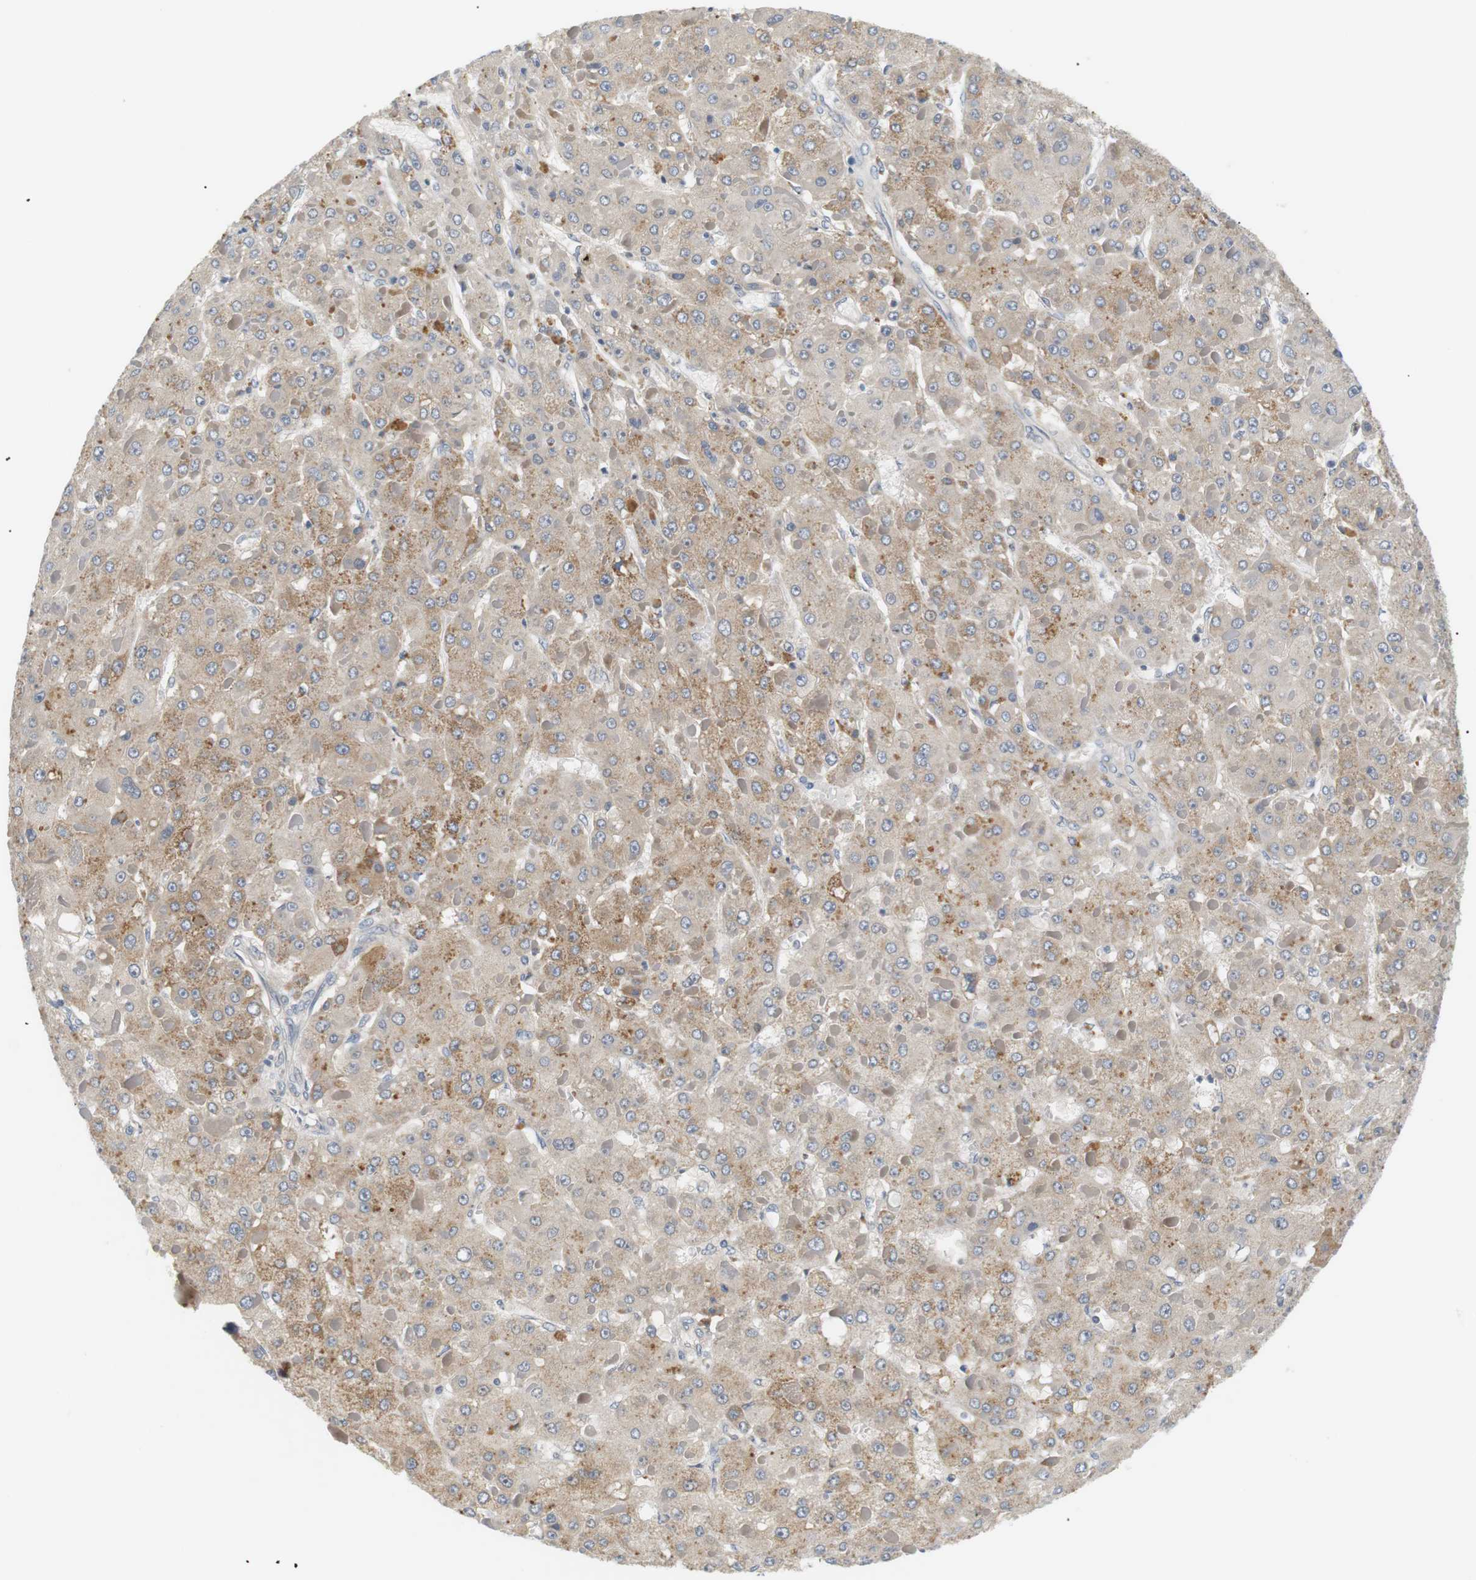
{"staining": {"intensity": "weak", "quantity": "25%-75%", "location": "cytoplasmic/membranous"}, "tissue": "liver cancer", "cell_type": "Tumor cells", "image_type": "cancer", "snomed": [{"axis": "morphology", "description": "Carcinoma, Hepatocellular, NOS"}, {"axis": "topography", "description": "Liver"}], "caption": "This histopathology image displays IHC staining of human liver cancer, with low weak cytoplasmic/membranous staining in approximately 25%-75% of tumor cells.", "gene": "EVA1C", "patient": {"sex": "female", "age": 73}}